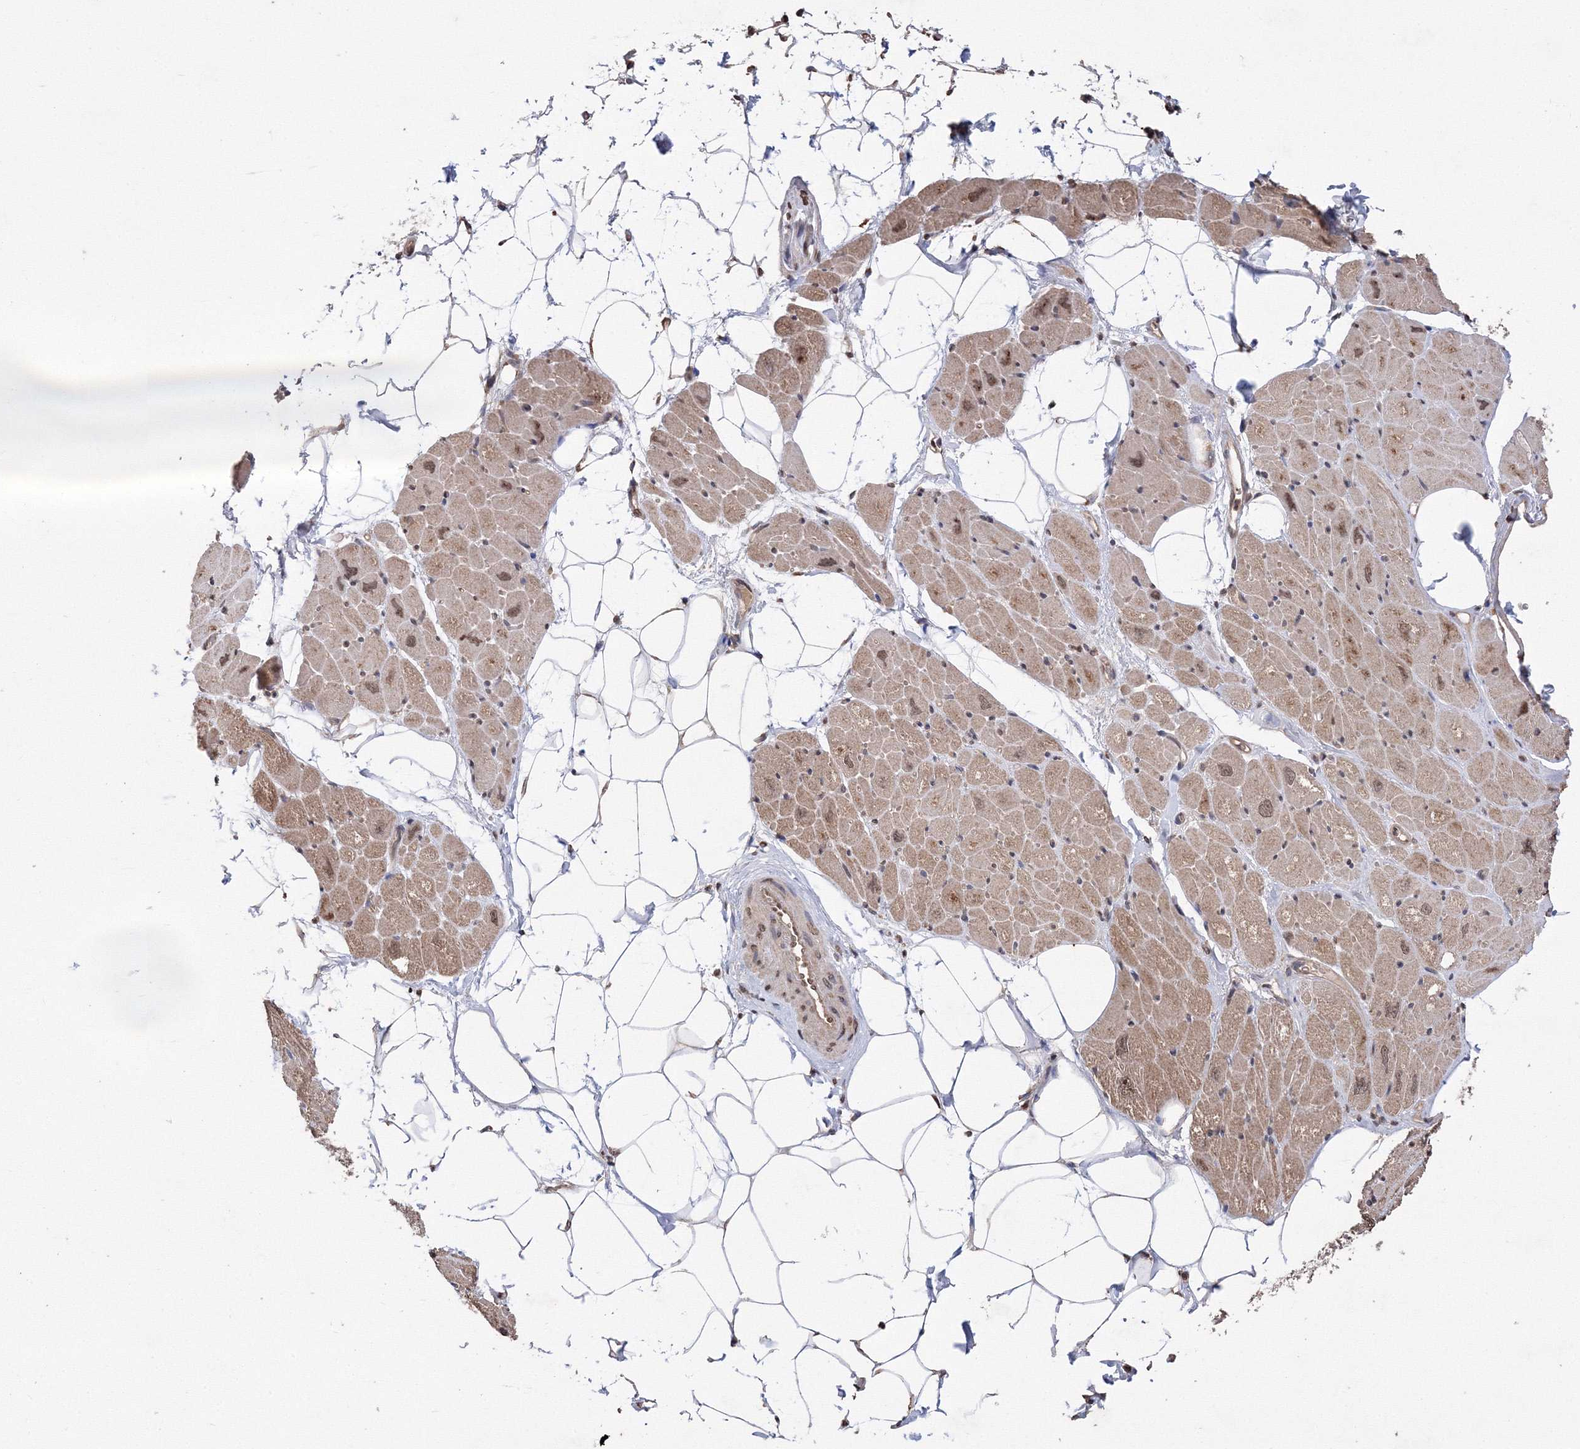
{"staining": {"intensity": "moderate", "quantity": "25%-75%", "location": "cytoplasmic/membranous,nuclear"}, "tissue": "heart muscle", "cell_type": "Cardiomyocytes", "image_type": "normal", "snomed": [{"axis": "morphology", "description": "Normal tissue, NOS"}, {"axis": "topography", "description": "Heart"}], "caption": "A medium amount of moderate cytoplasmic/membranous,nuclear staining is identified in about 25%-75% of cardiomyocytes in normal heart muscle.", "gene": "GPN1", "patient": {"sex": "male", "age": 50}}